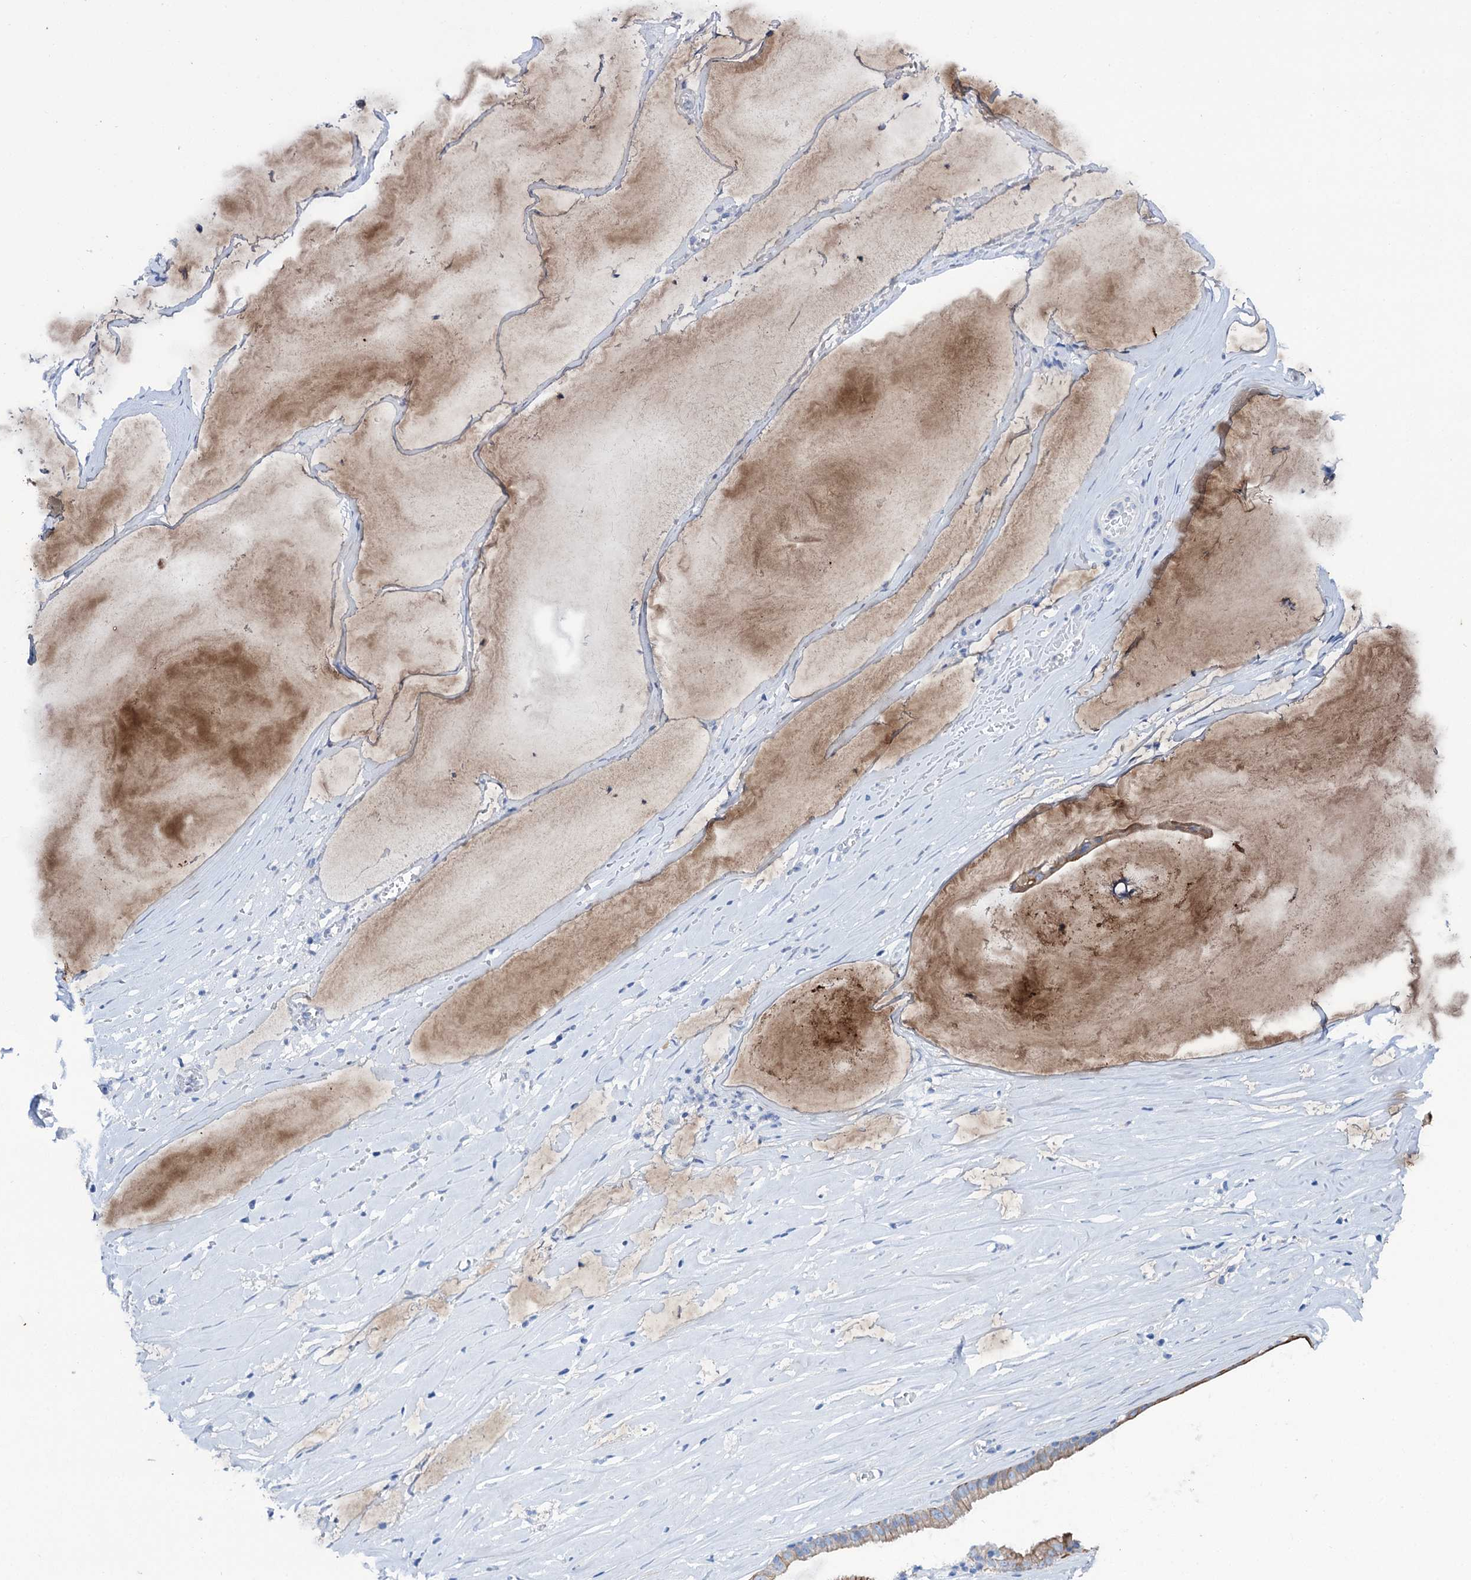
{"staining": {"intensity": "moderate", "quantity": ">75%", "location": "cytoplasmic/membranous"}, "tissue": "ovarian cancer", "cell_type": "Tumor cells", "image_type": "cancer", "snomed": [{"axis": "morphology", "description": "Cystadenocarcinoma, mucinous, NOS"}, {"axis": "topography", "description": "Ovary"}], "caption": "Protein staining of ovarian cancer tissue demonstrates moderate cytoplasmic/membranous staining in approximately >75% of tumor cells.", "gene": "FAAP20", "patient": {"sex": "female", "age": 73}}